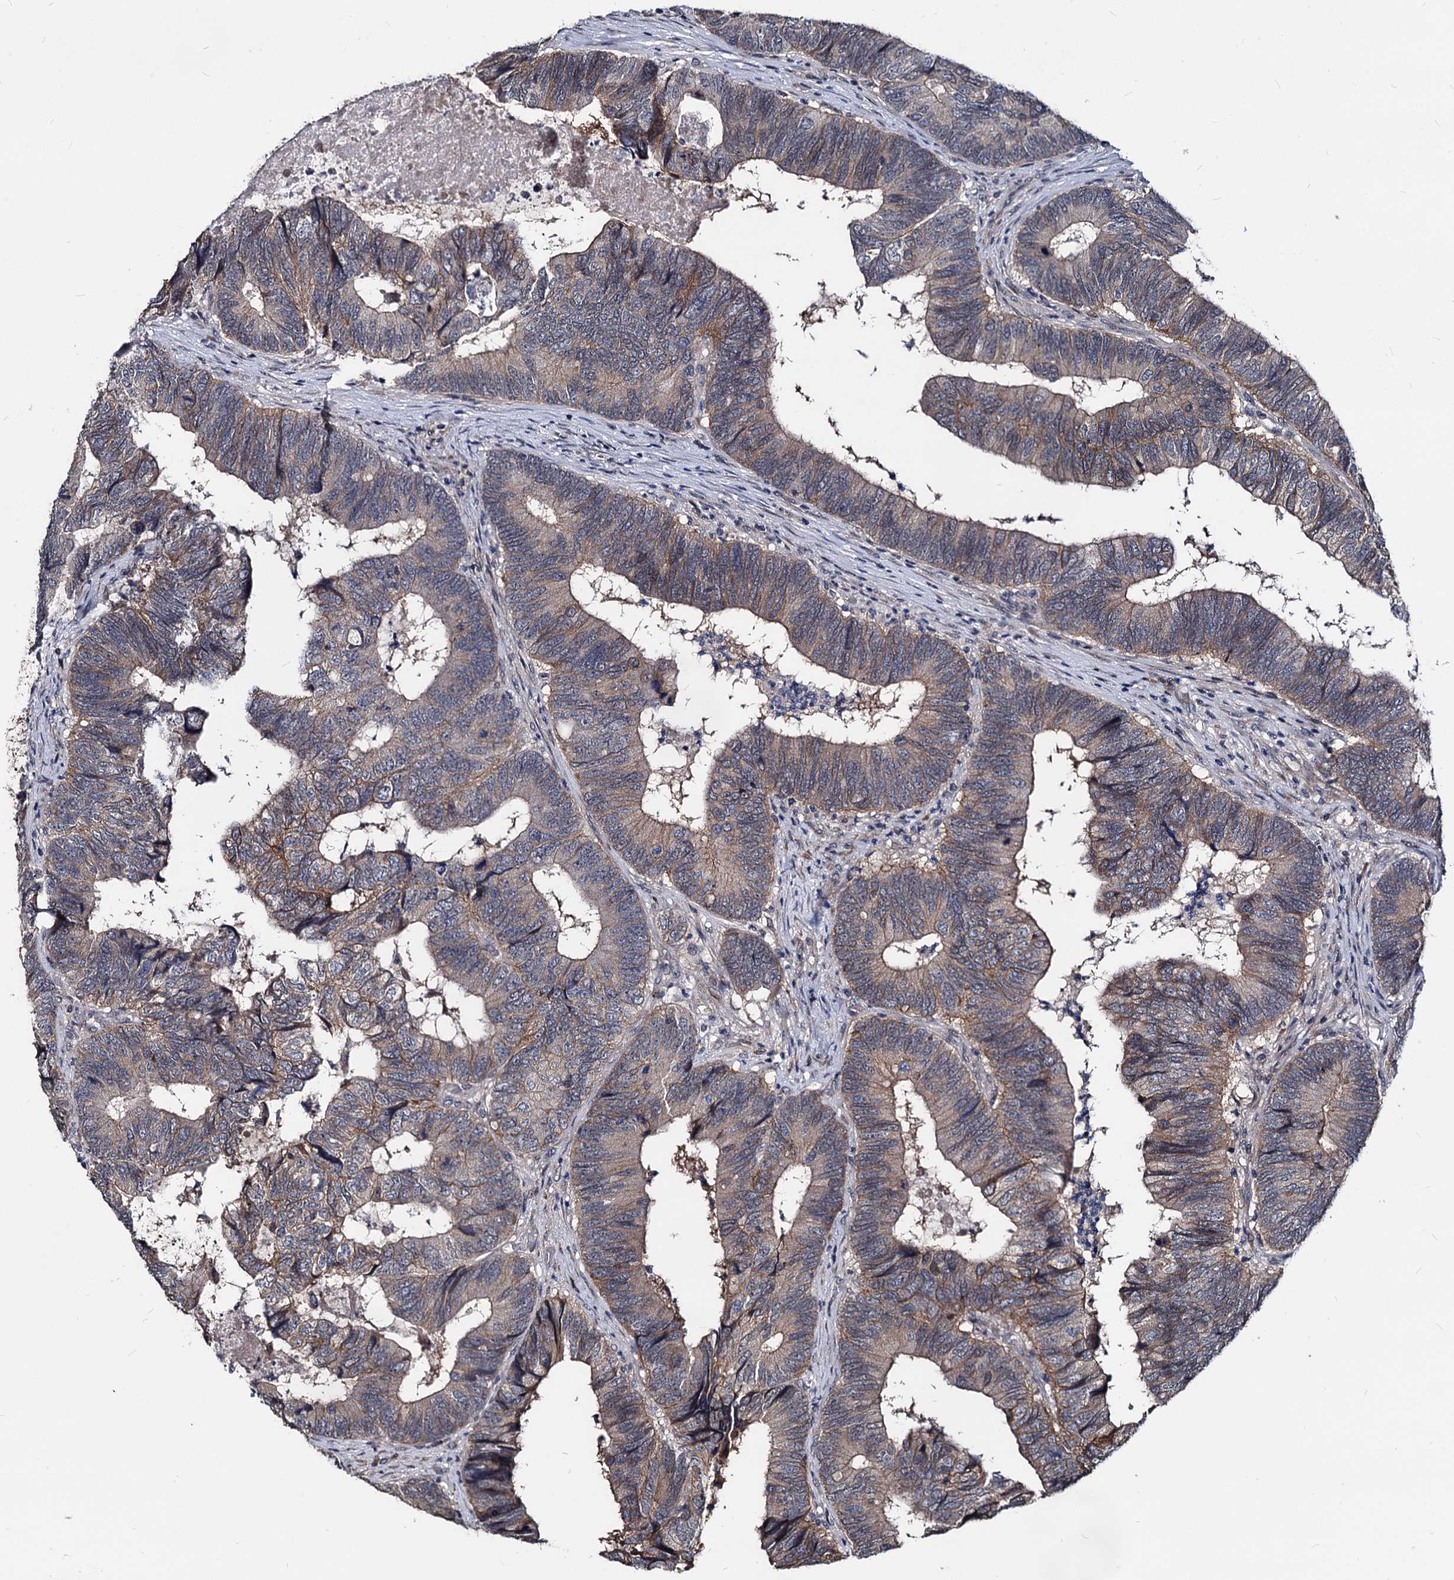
{"staining": {"intensity": "moderate", "quantity": "25%-75%", "location": "cytoplasmic/membranous"}, "tissue": "colorectal cancer", "cell_type": "Tumor cells", "image_type": "cancer", "snomed": [{"axis": "morphology", "description": "Adenocarcinoma, NOS"}, {"axis": "topography", "description": "Colon"}], "caption": "Human colorectal cancer (adenocarcinoma) stained with a brown dye demonstrates moderate cytoplasmic/membranous positive staining in about 25%-75% of tumor cells.", "gene": "SMAGP", "patient": {"sex": "female", "age": 67}}